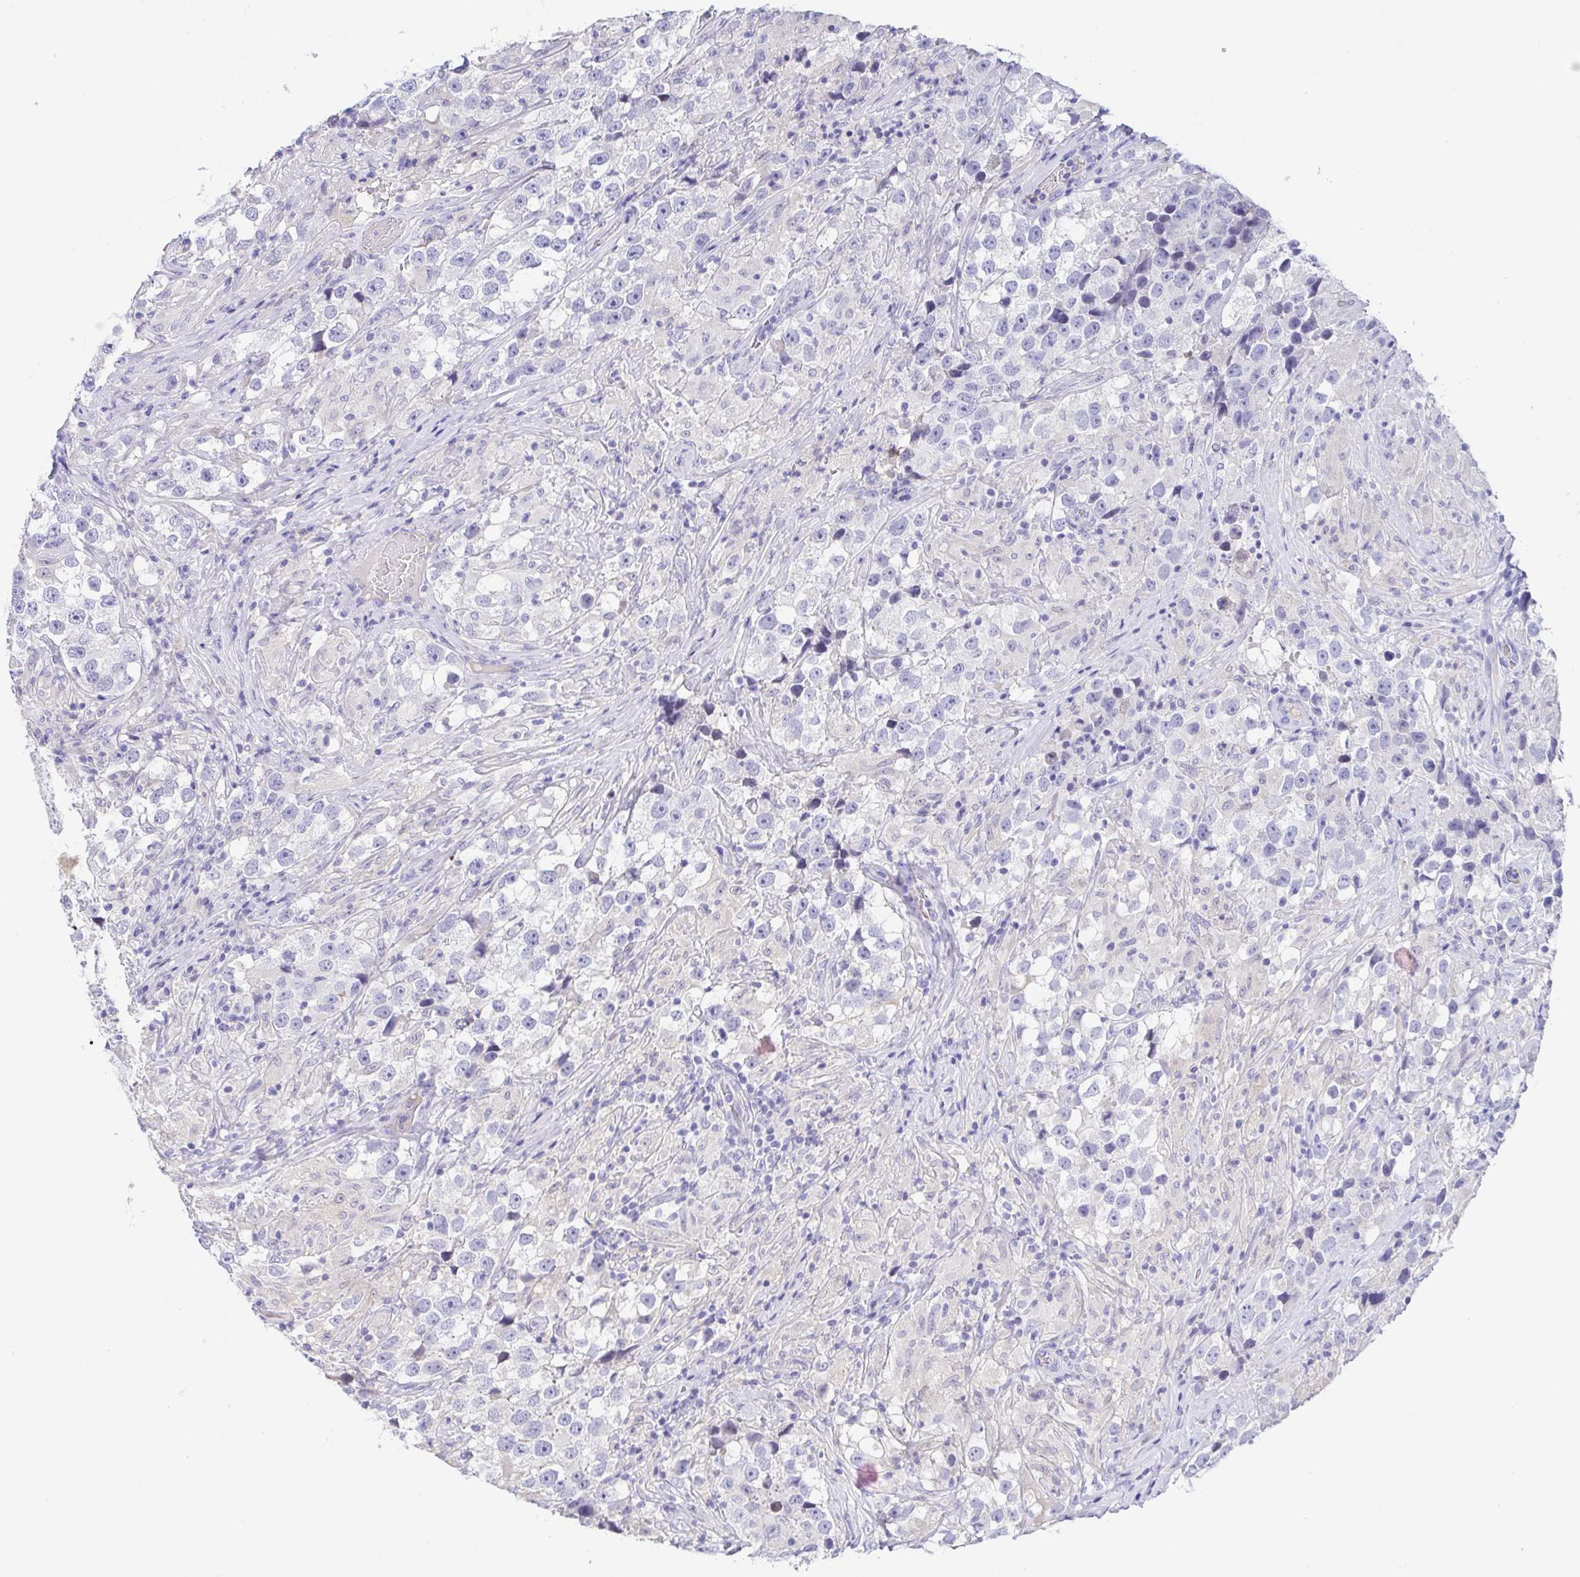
{"staining": {"intensity": "negative", "quantity": "none", "location": "none"}, "tissue": "testis cancer", "cell_type": "Tumor cells", "image_type": "cancer", "snomed": [{"axis": "morphology", "description": "Seminoma, NOS"}, {"axis": "topography", "description": "Testis"}], "caption": "The image reveals no staining of tumor cells in seminoma (testis). The staining is performed using DAB (3,3'-diaminobenzidine) brown chromogen with nuclei counter-stained in using hematoxylin.", "gene": "TREH", "patient": {"sex": "male", "age": 46}}